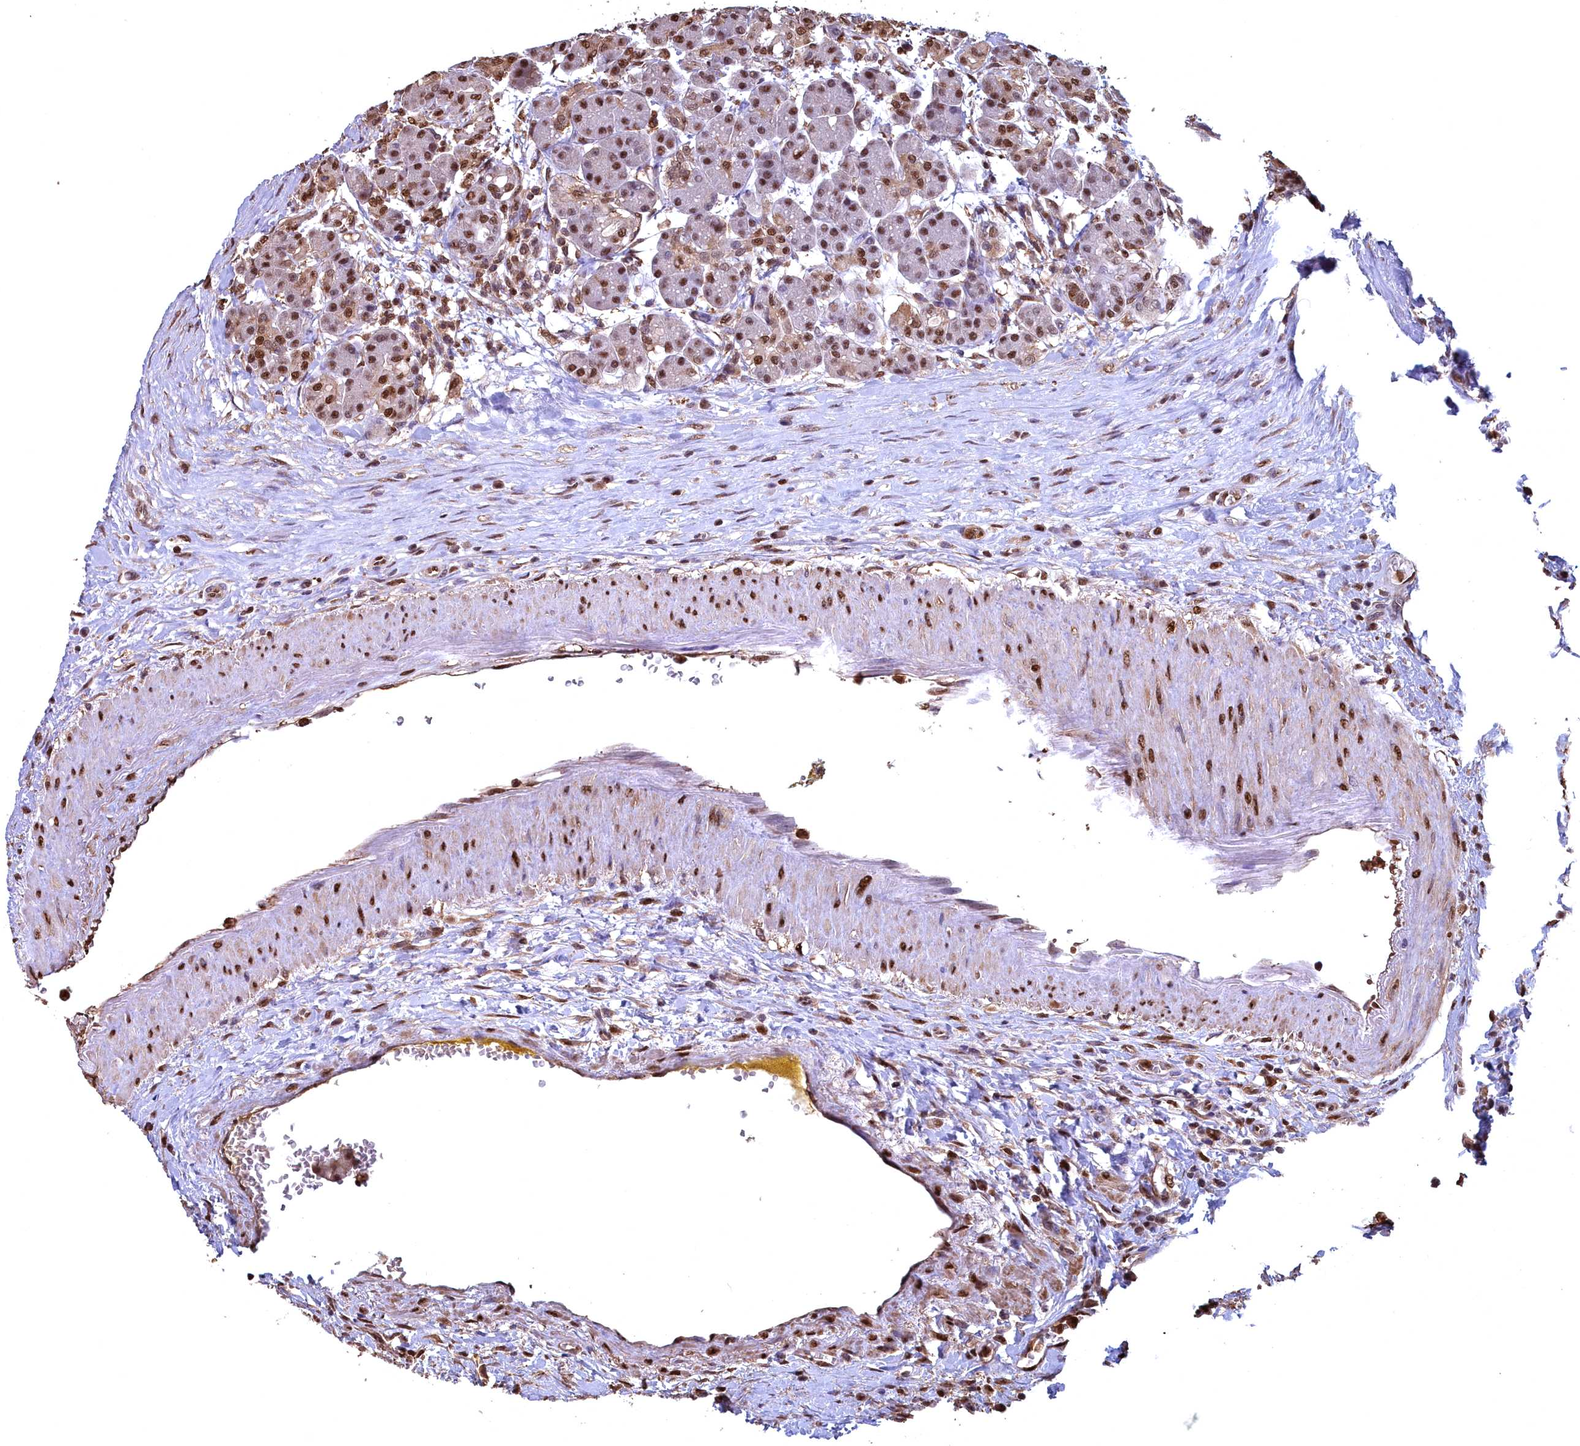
{"staining": {"intensity": "strong", "quantity": ">75%", "location": "nuclear"}, "tissue": "pancreas", "cell_type": "Exocrine glandular cells", "image_type": "normal", "snomed": [{"axis": "morphology", "description": "Normal tissue, NOS"}, {"axis": "topography", "description": "Pancreas"}], "caption": "This image exhibits immunohistochemistry (IHC) staining of unremarkable pancreas, with high strong nuclear staining in about >75% of exocrine glandular cells.", "gene": "GAPDH", "patient": {"sex": "male", "age": 63}}